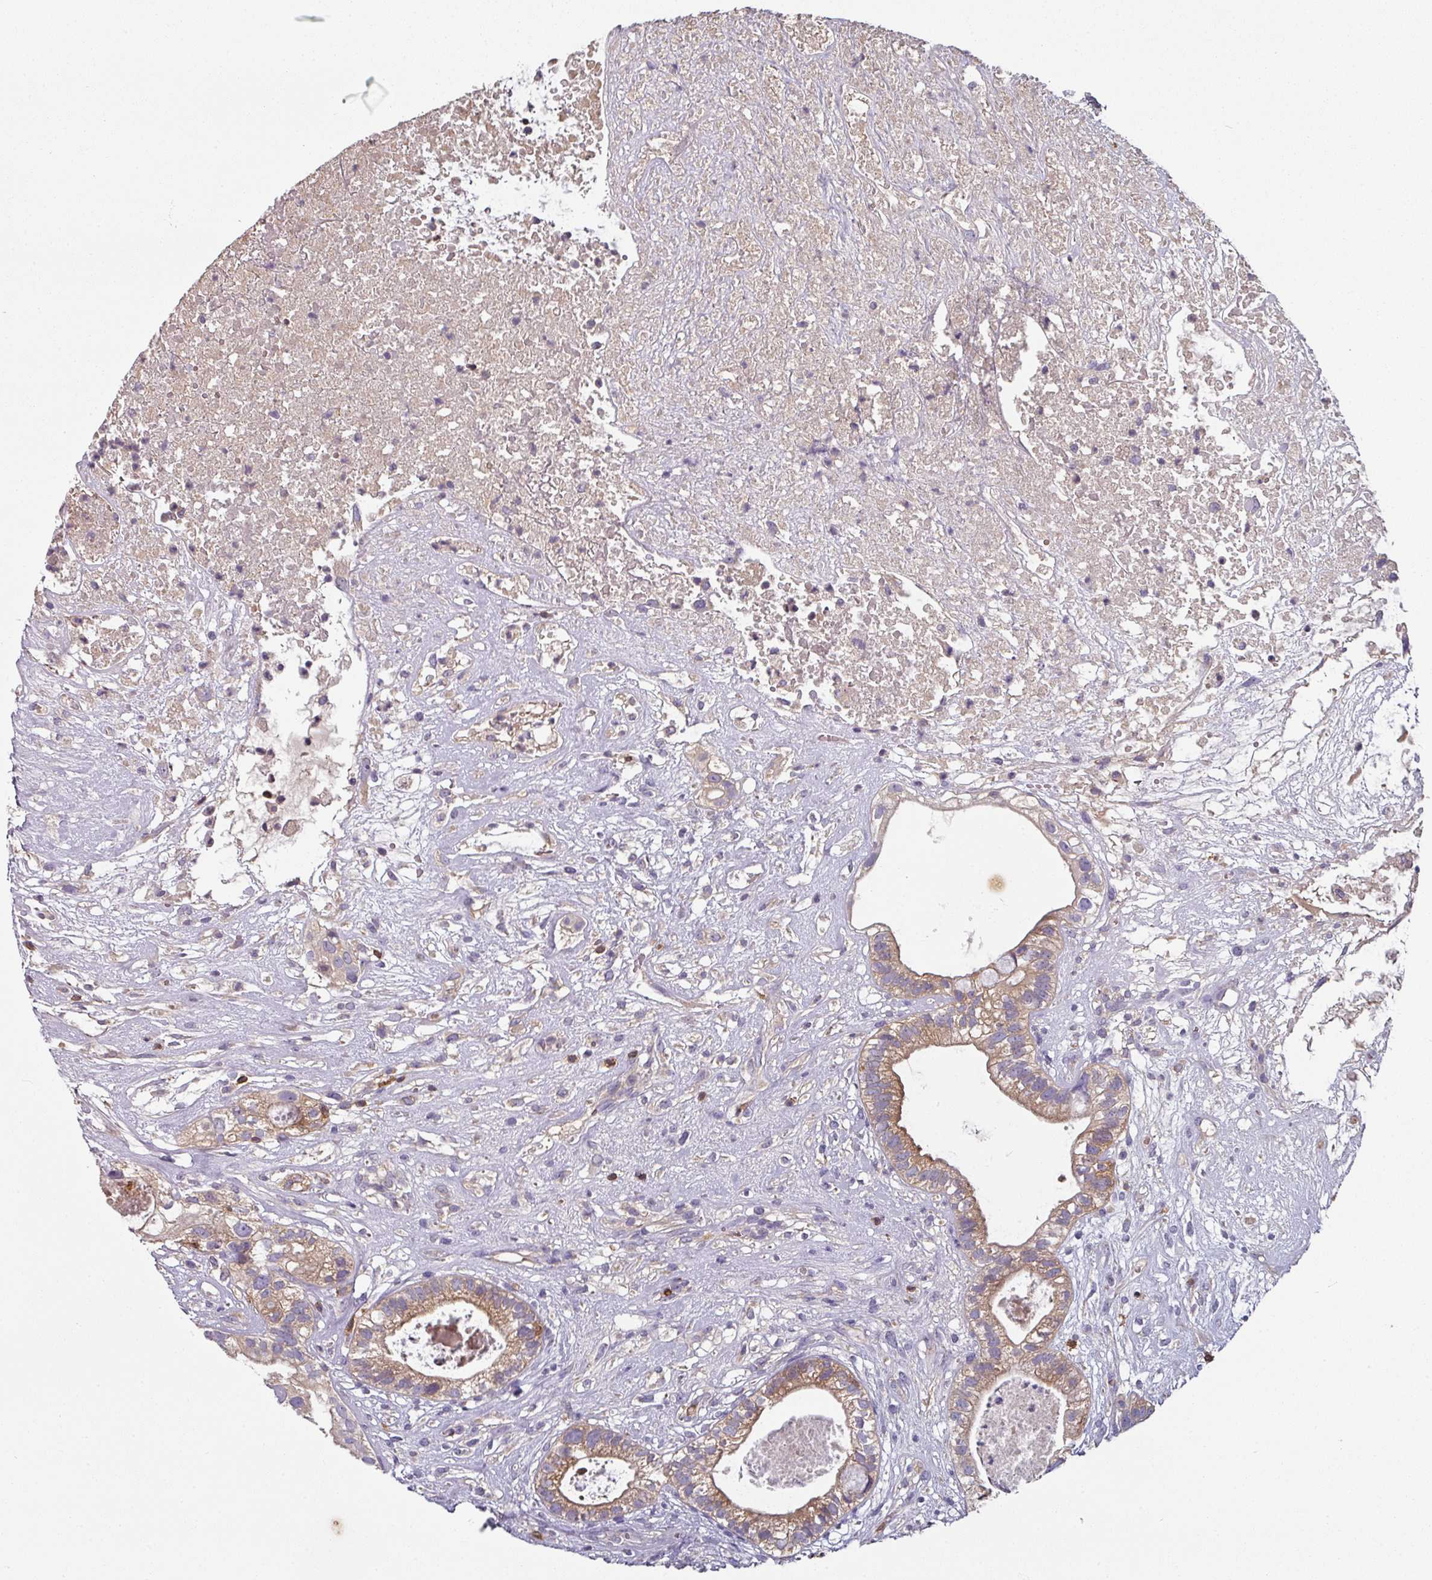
{"staining": {"intensity": "moderate", "quantity": ">75%", "location": "cytoplasmic/membranous"}, "tissue": "testis cancer", "cell_type": "Tumor cells", "image_type": "cancer", "snomed": [{"axis": "morphology", "description": "Seminoma, NOS"}, {"axis": "morphology", "description": "Carcinoma, Embryonal, NOS"}, {"axis": "topography", "description": "Testis"}], "caption": "Immunohistochemistry staining of embryonal carcinoma (testis), which demonstrates medium levels of moderate cytoplasmic/membranous expression in about >75% of tumor cells indicating moderate cytoplasmic/membranous protein expression. The staining was performed using DAB (brown) for protein detection and nuclei were counterstained in hematoxylin (blue).", "gene": "CD3G", "patient": {"sex": "male", "age": 41}}